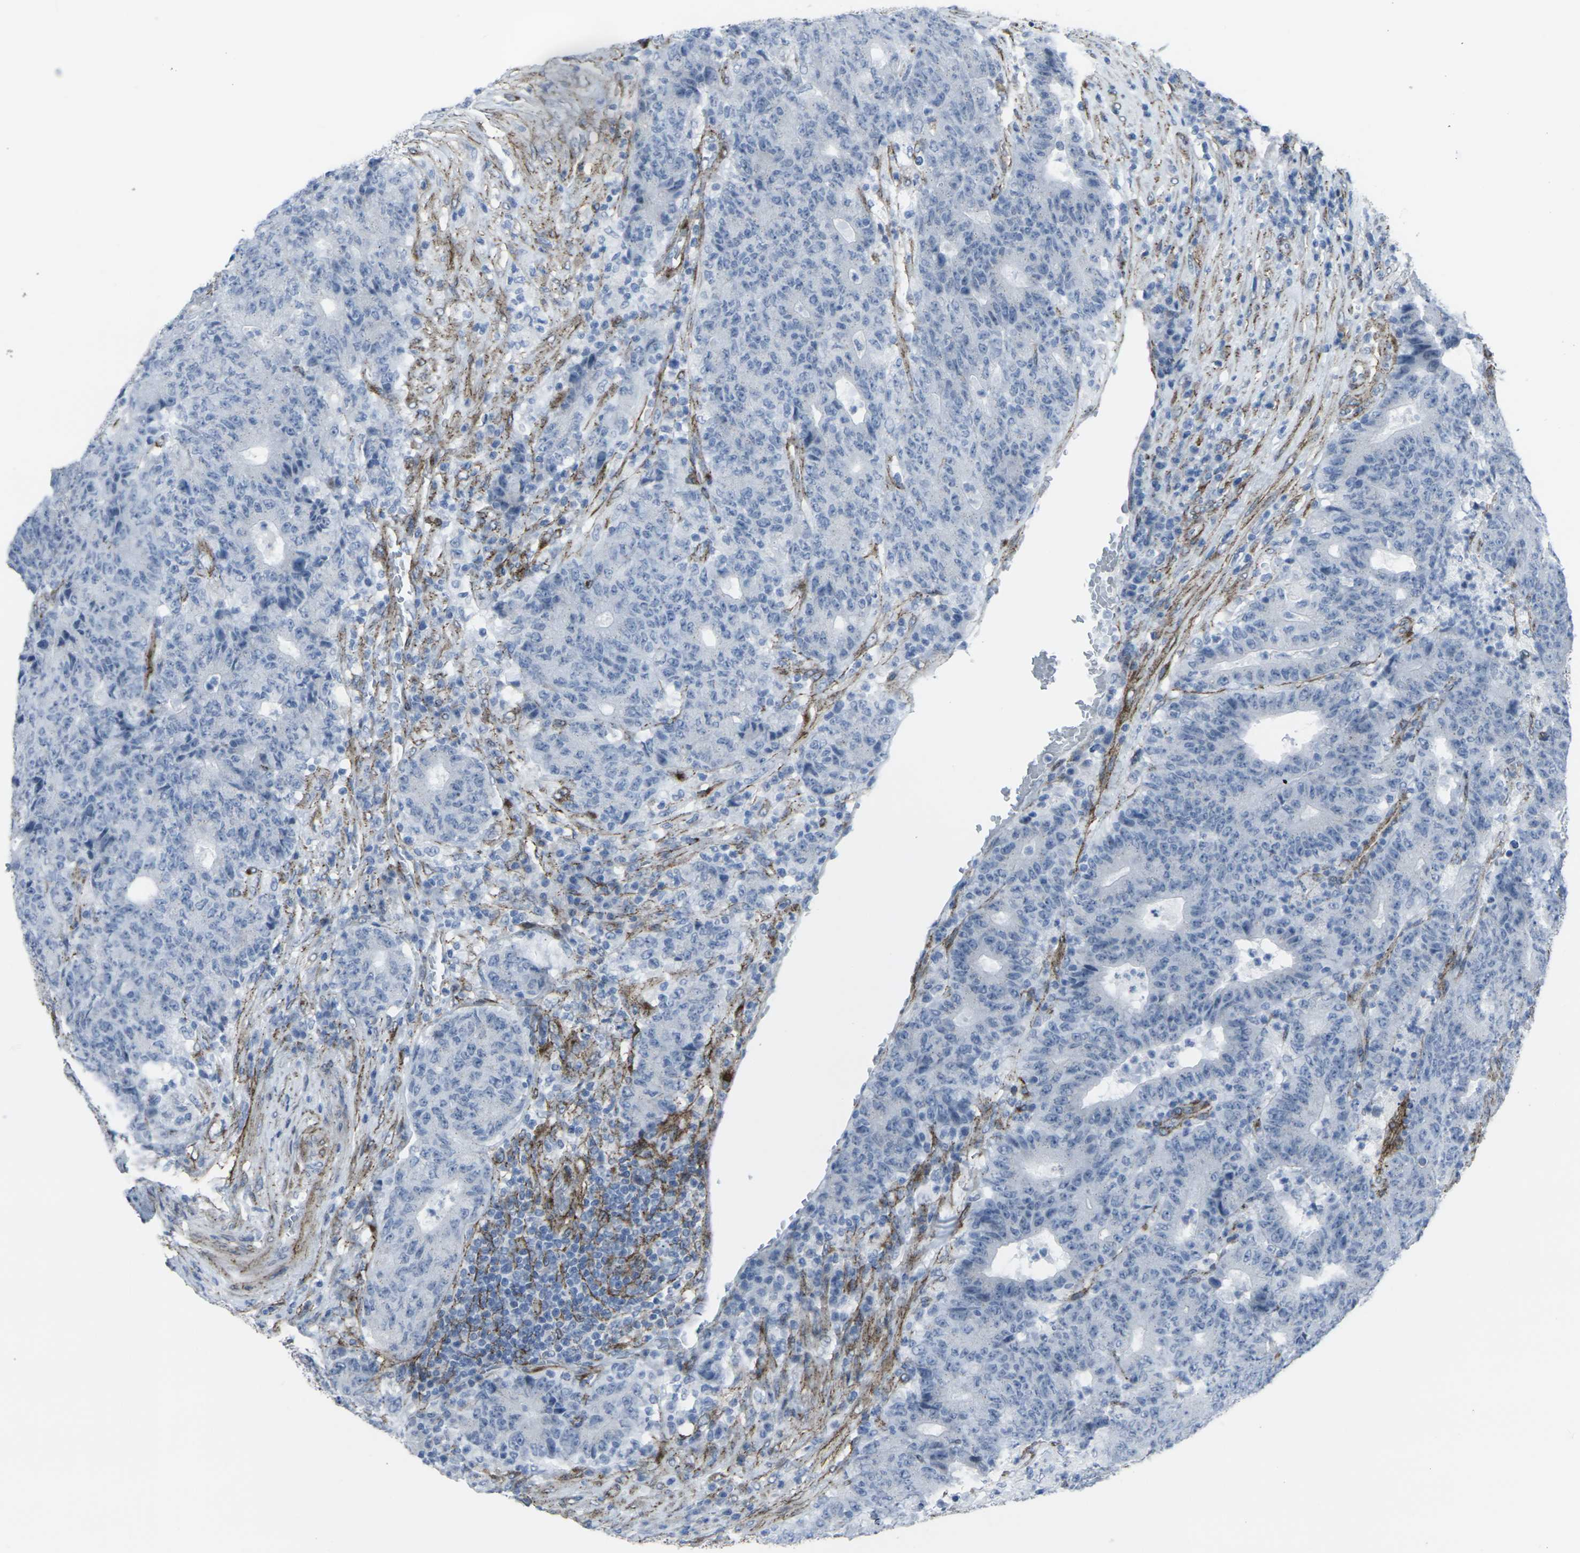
{"staining": {"intensity": "negative", "quantity": "none", "location": "none"}, "tissue": "colorectal cancer", "cell_type": "Tumor cells", "image_type": "cancer", "snomed": [{"axis": "morphology", "description": "Normal tissue, NOS"}, {"axis": "morphology", "description": "Adenocarcinoma, NOS"}, {"axis": "topography", "description": "Colon"}], "caption": "An immunohistochemistry photomicrograph of colorectal cancer (adenocarcinoma) is shown. There is no staining in tumor cells of colorectal cancer (adenocarcinoma). (DAB immunohistochemistry (IHC), high magnification).", "gene": "CDH11", "patient": {"sex": "female", "age": 75}}